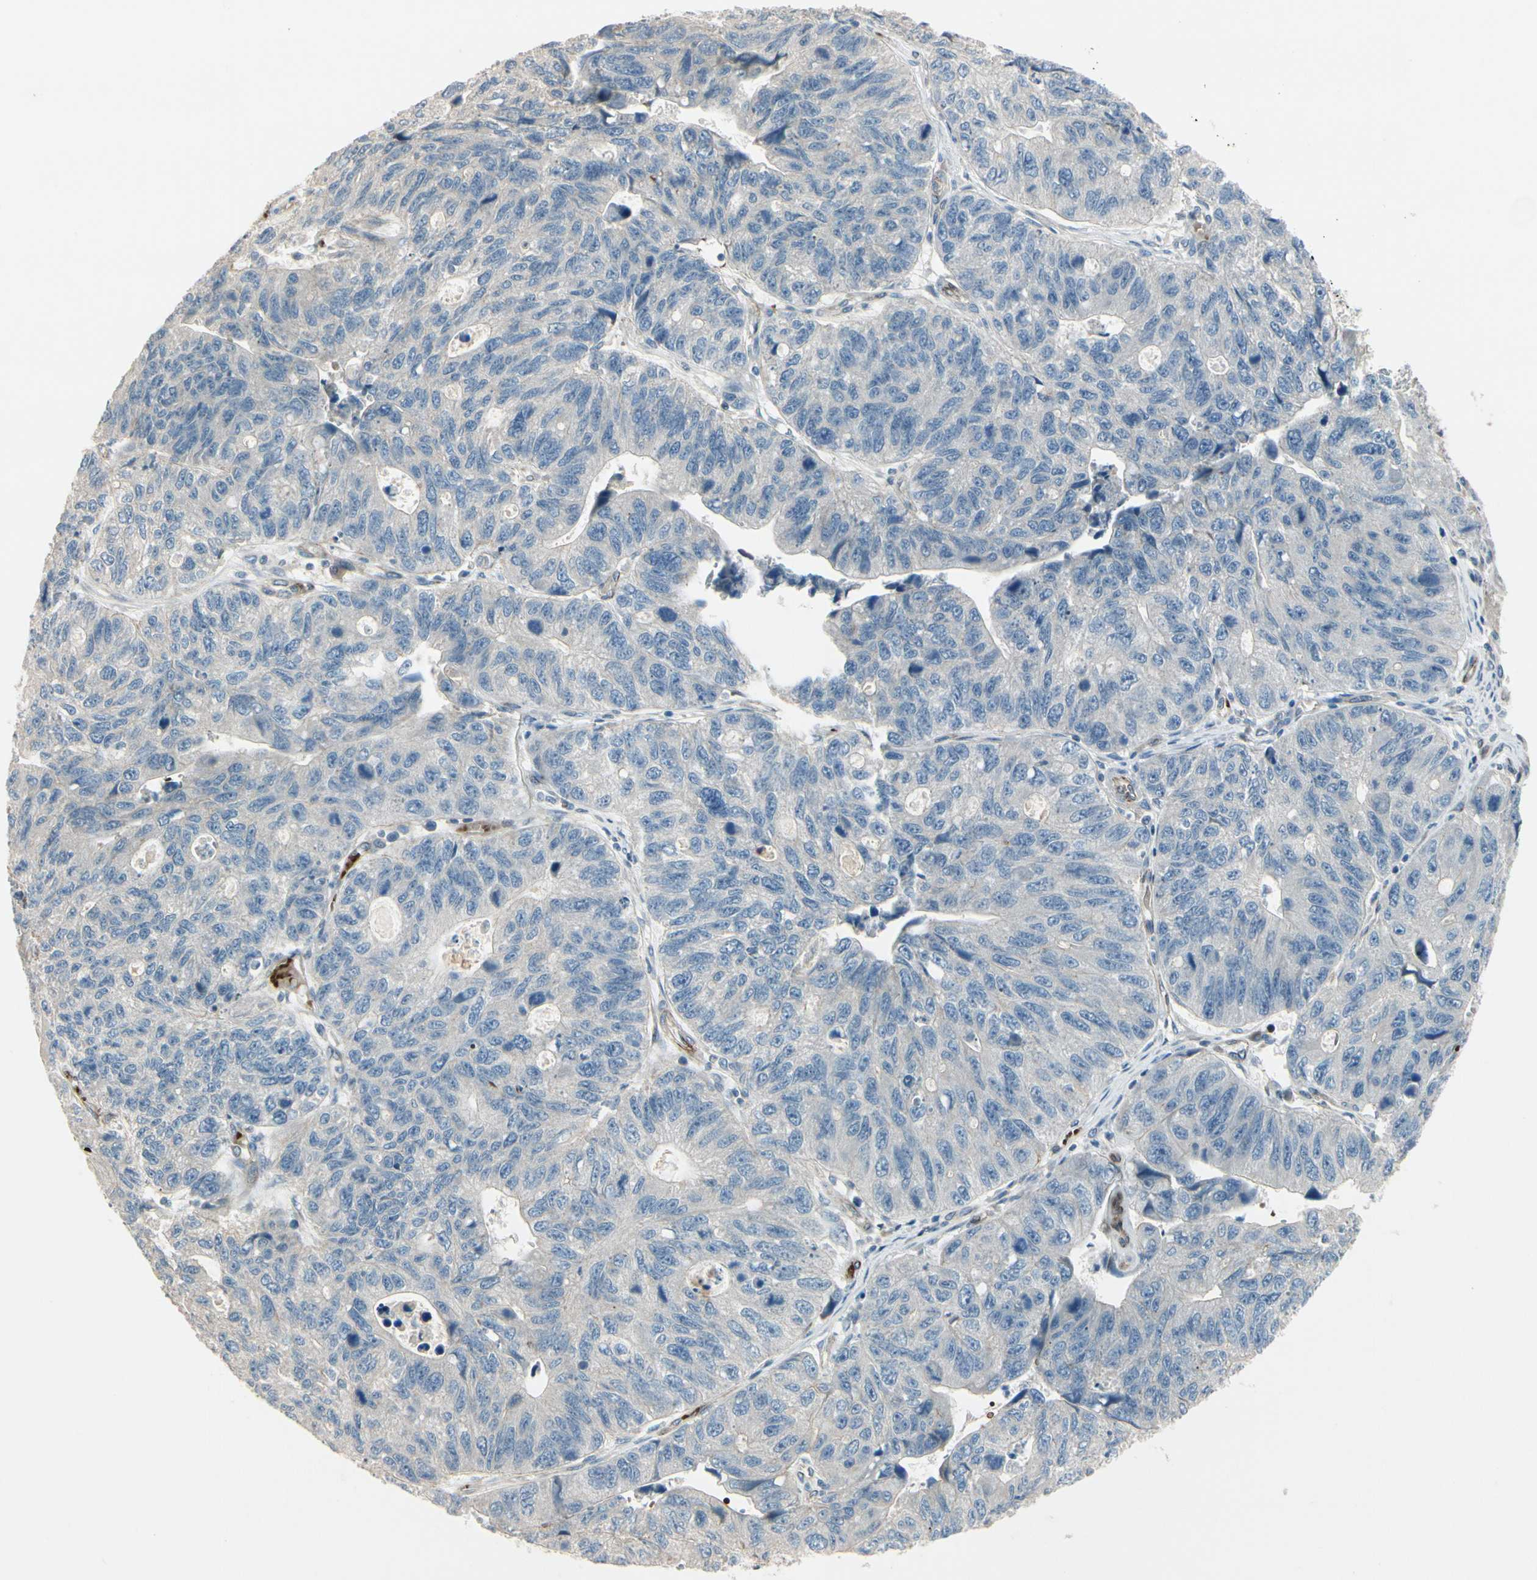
{"staining": {"intensity": "weak", "quantity": "<25%", "location": "cytoplasmic/membranous"}, "tissue": "stomach cancer", "cell_type": "Tumor cells", "image_type": "cancer", "snomed": [{"axis": "morphology", "description": "Adenocarcinoma, NOS"}, {"axis": "topography", "description": "Stomach"}], "caption": "Histopathology image shows no protein positivity in tumor cells of stomach cancer (adenocarcinoma) tissue.", "gene": "PPP3CB", "patient": {"sex": "male", "age": 59}}